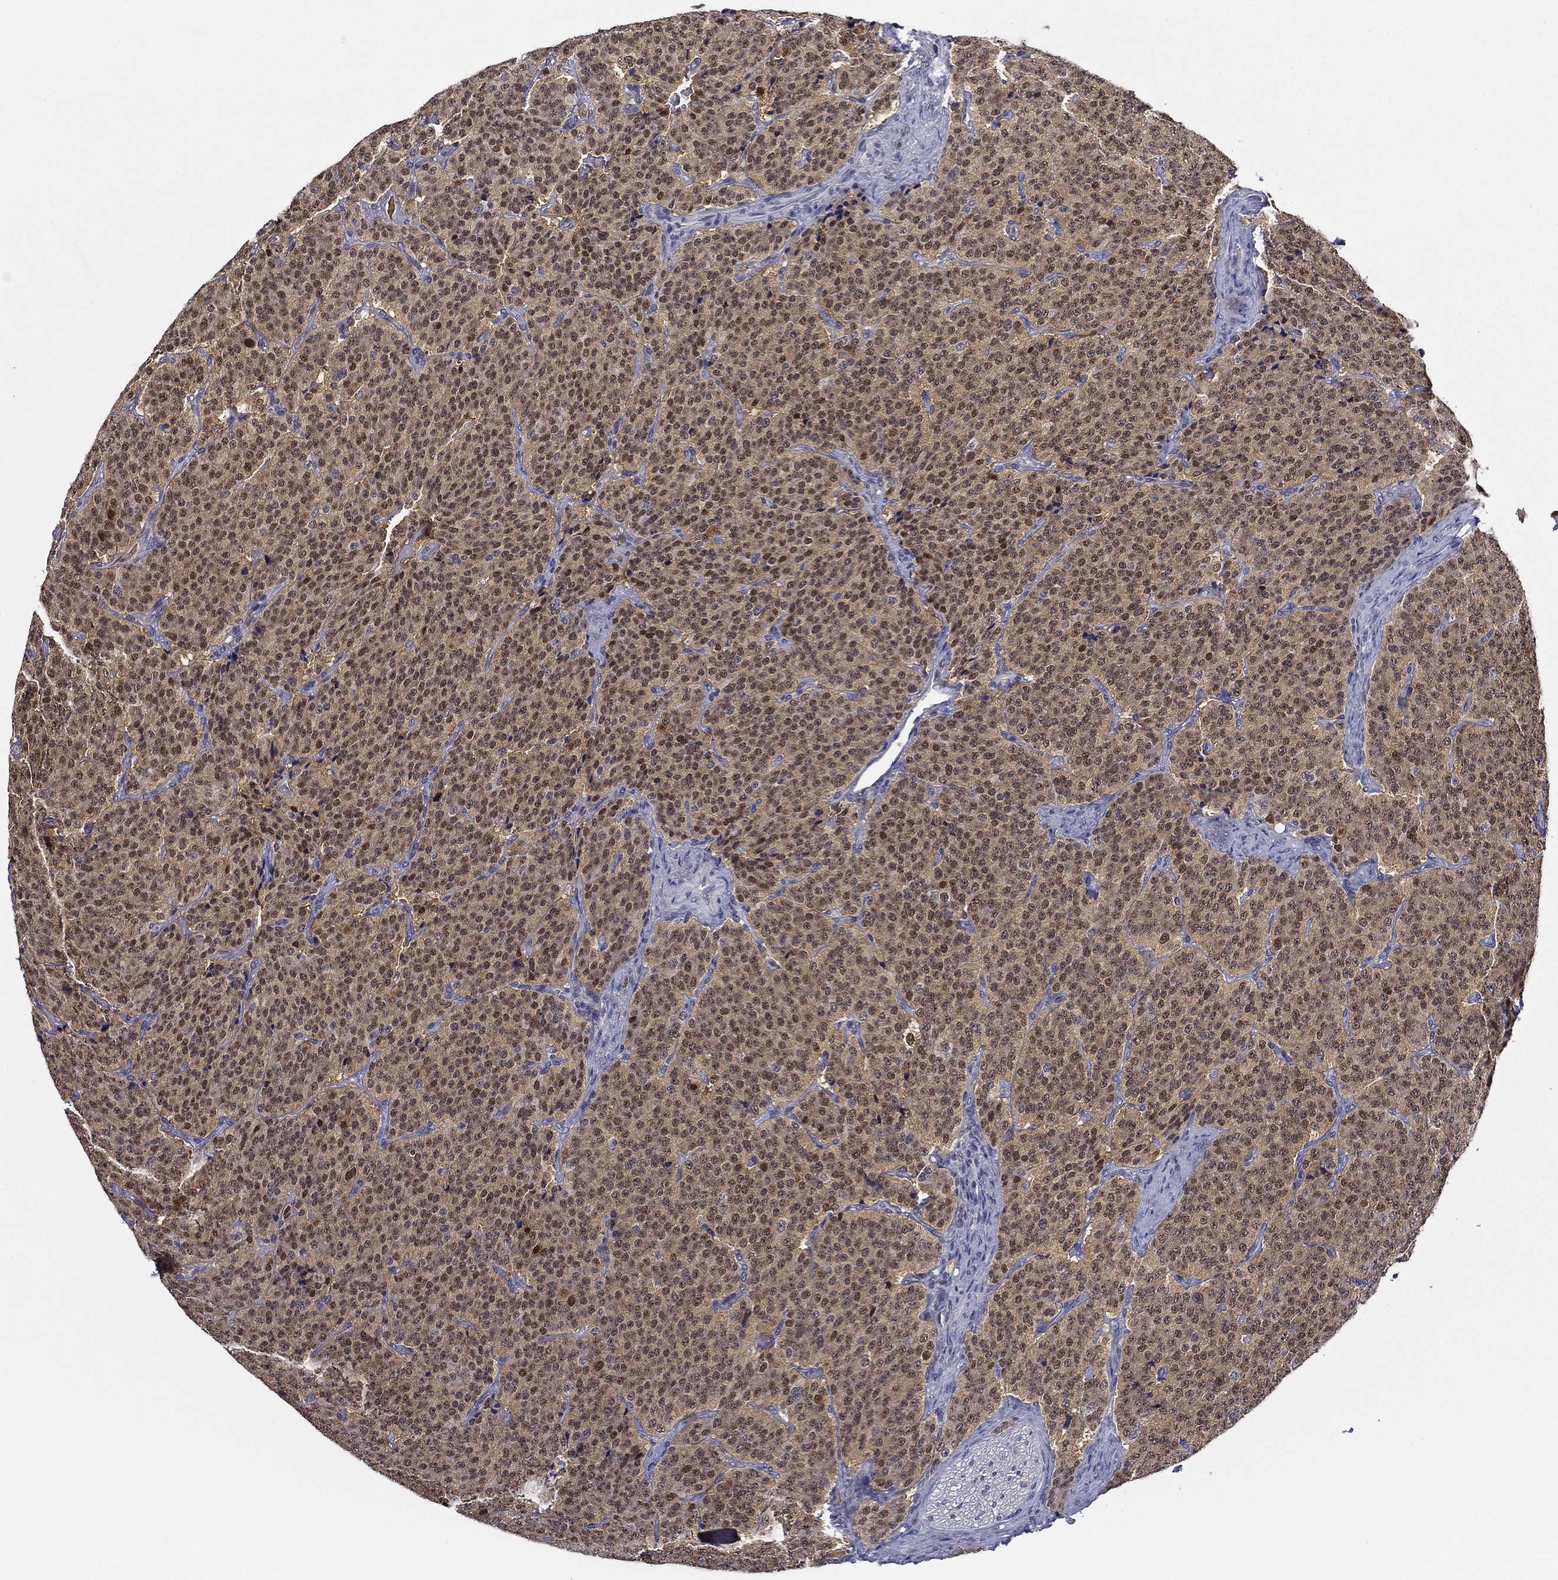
{"staining": {"intensity": "weak", "quantity": ">75%", "location": "cytoplasmic/membranous,nuclear"}, "tissue": "carcinoid", "cell_type": "Tumor cells", "image_type": "cancer", "snomed": [{"axis": "morphology", "description": "Carcinoid, malignant, NOS"}, {"axis": "topography", "description": "Small intestine"}], "caption": "Carcinoid tissue displays weak cytoplasmic/membranous and nuclear expression in approximately >75% of tumor cells, visualized by immunohistochemistry.", "gene": "DDTL", "patient": {"sex": "female", "age": 58}}